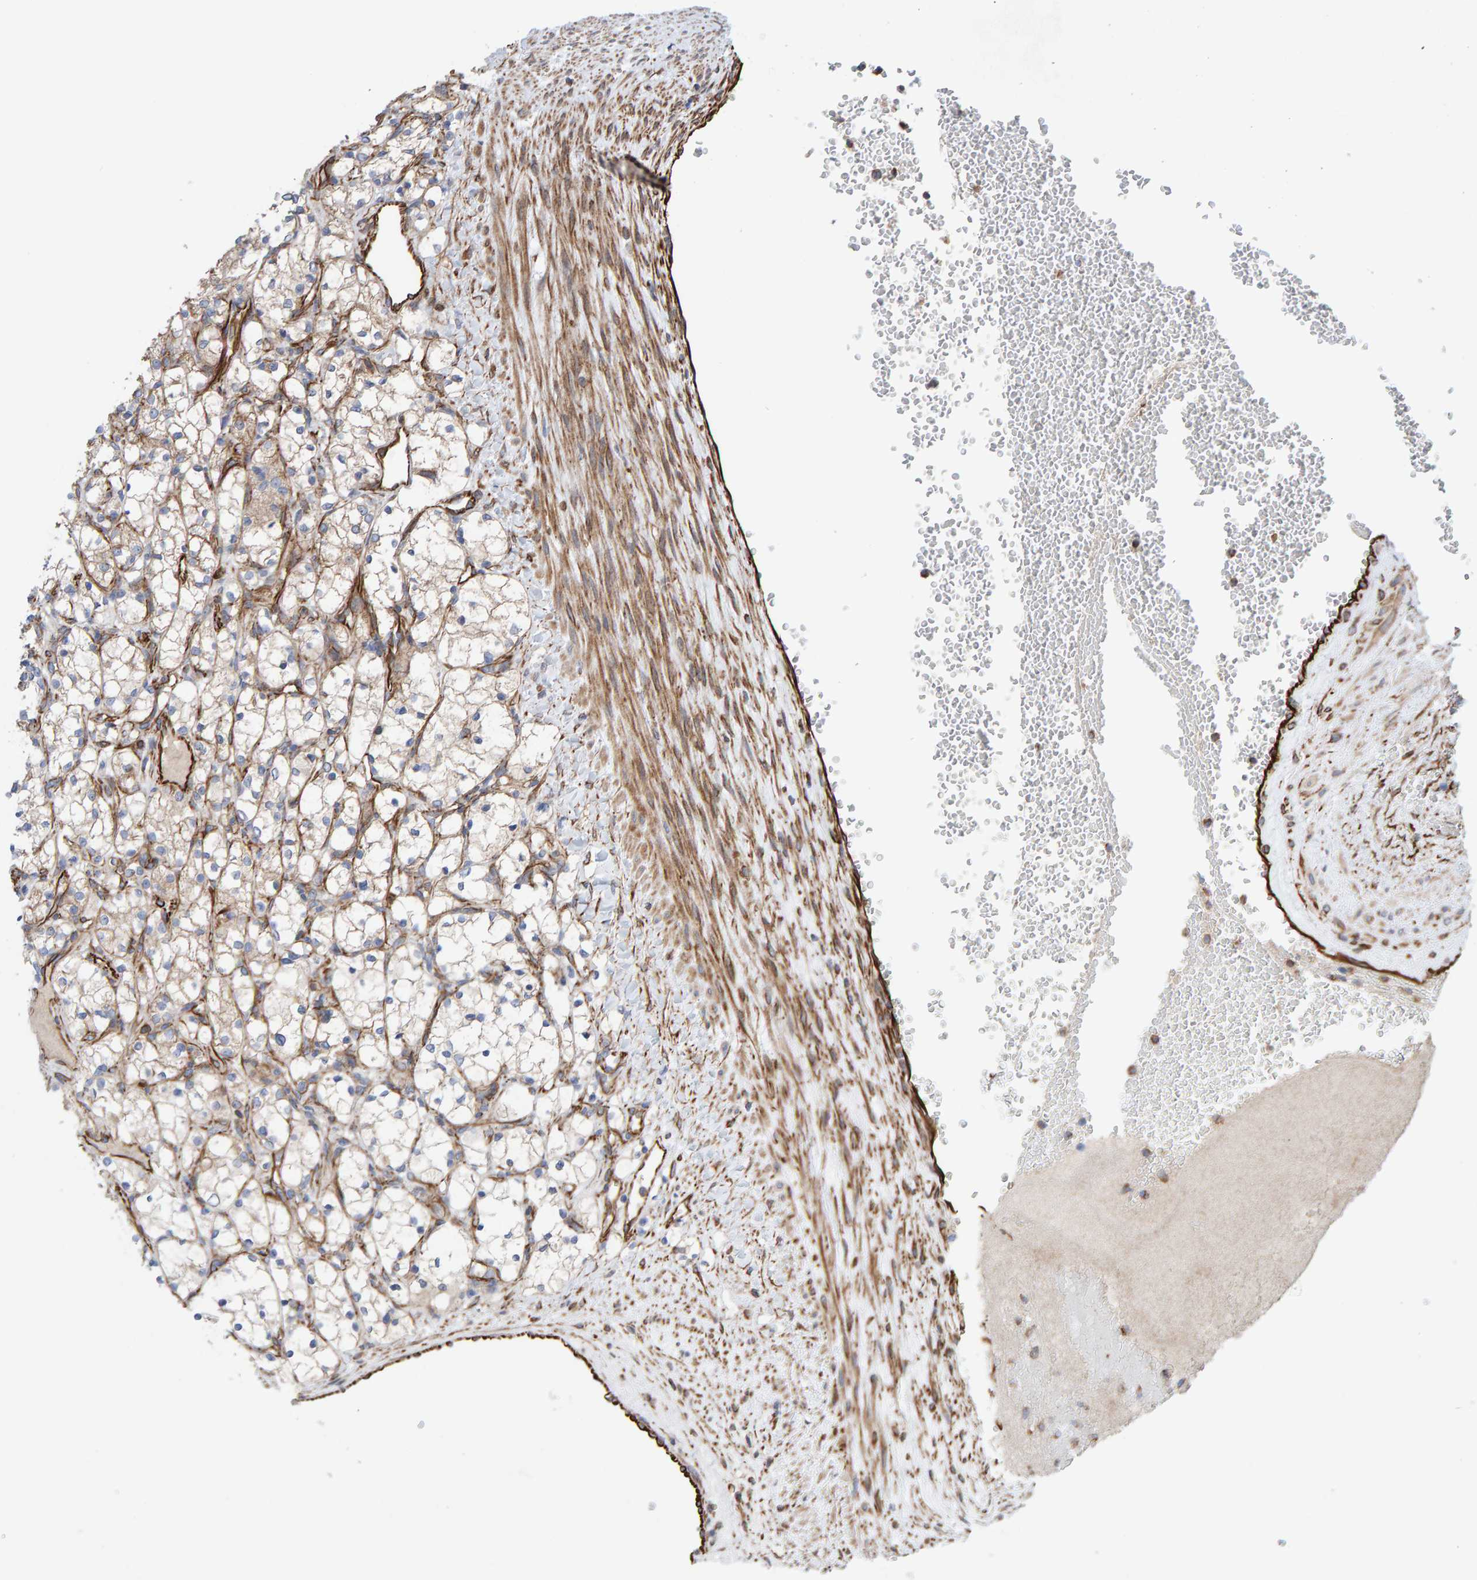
{"staining": {"intensity": "negative", "quantity": "none", "location": "none"}, "tissue": "renal cancer", "cell_type": "Tumor cells", "image_type": "cancer", "snomed": [{"axis": "morphology", "description": "Adenocarcinoma, NOS"}, {"axis": "topography", "description": "Kidney"}], "caption": "A photomicrograph of renal adenocarcinoma stained for a protein reveals no brown staining in tumor cells.", "gene": "ZNF347", "patient": {"sex": "female", "age": 69}}